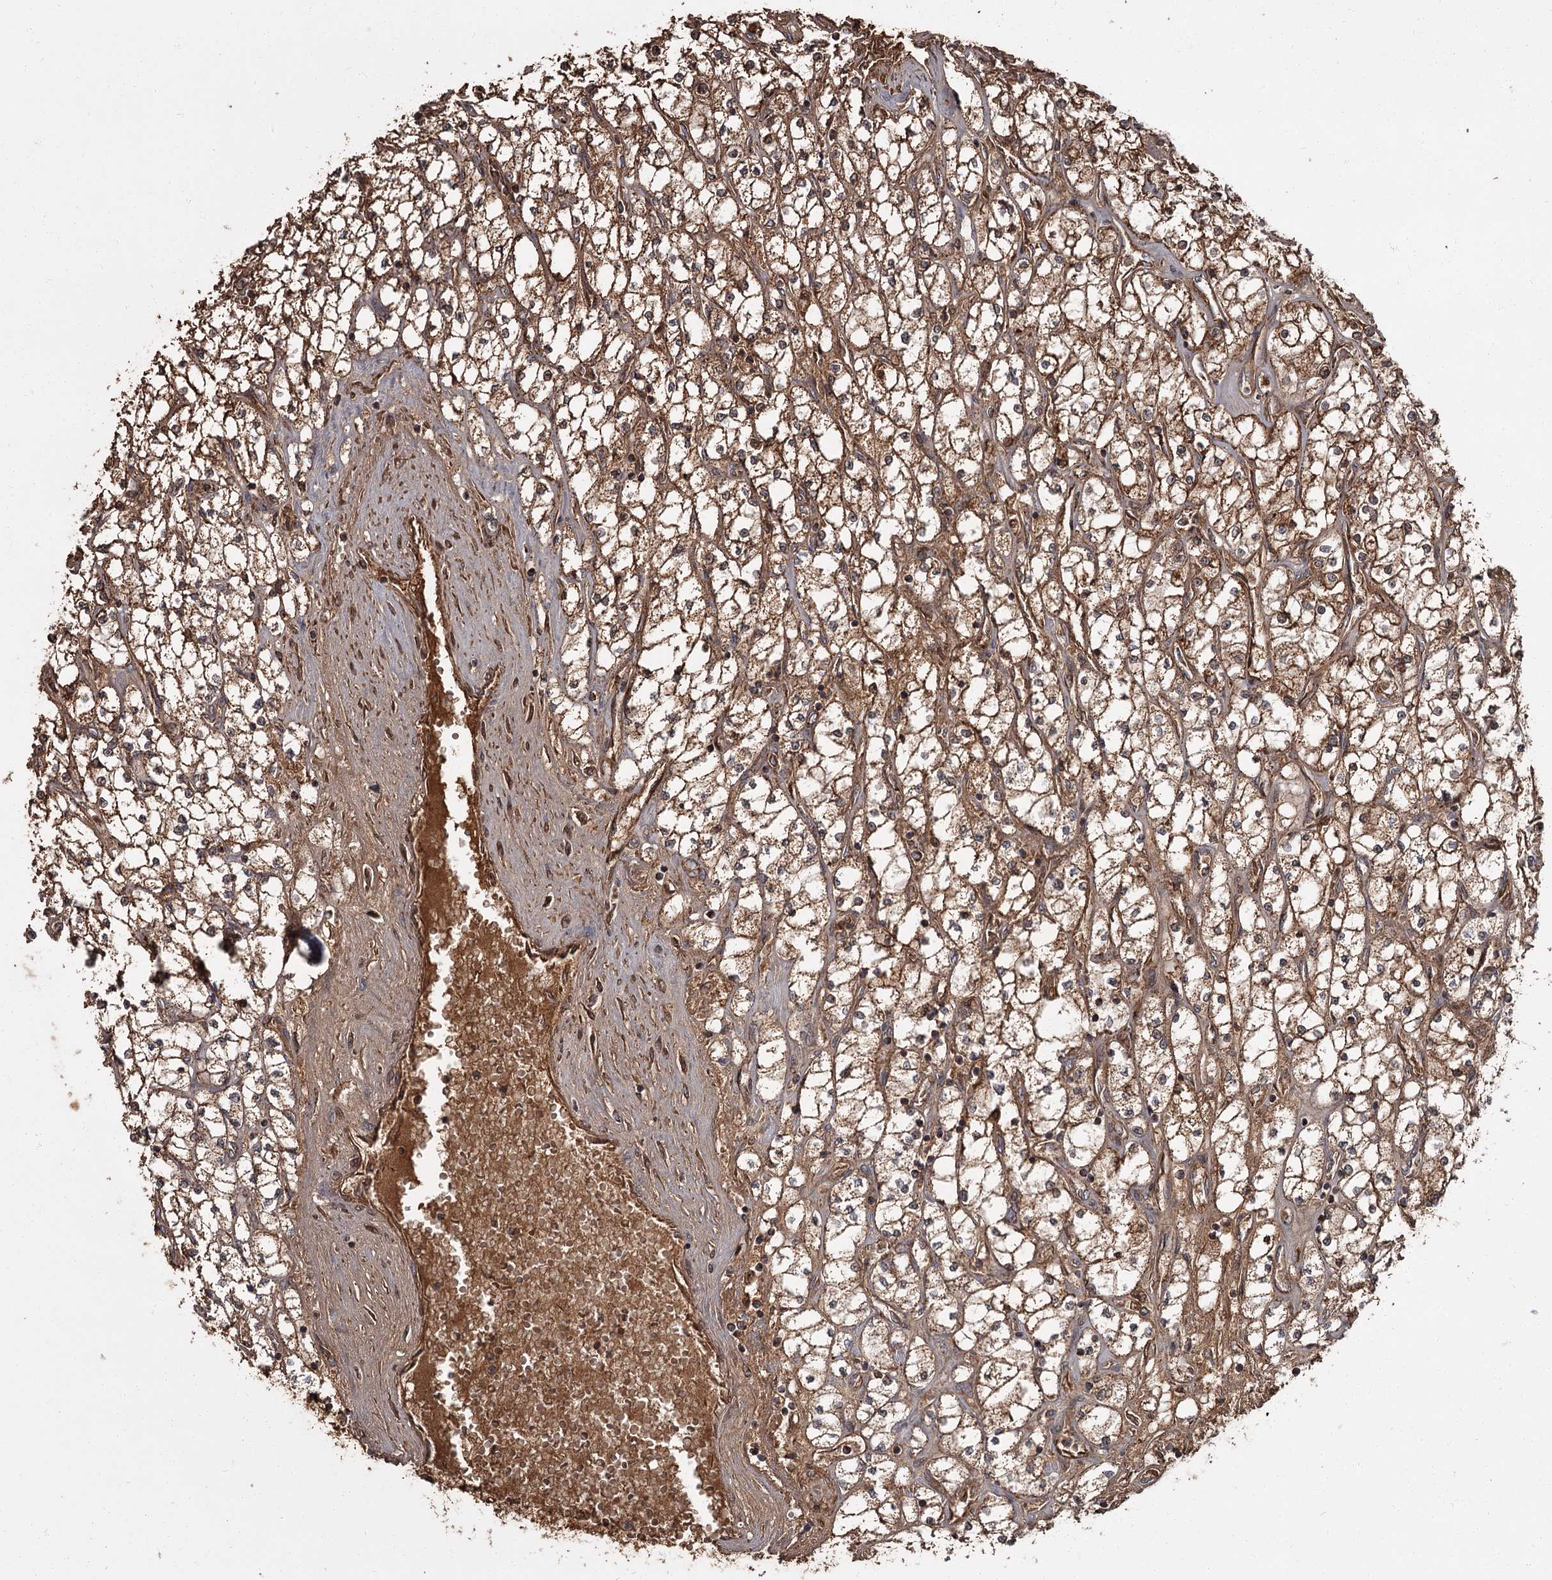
{"staining": {"intensity": "strong", "quantity": ">75%", "location": "cytoplasmic/membranous"}, "tissue": "renal cancer", "cell_type": "Tumor cells", "image_type": "cancer", "snomed": [{"axis": "morphology", "description": "Adenocarcinoma, NOS"}, {"axis": "topography", "description": "Kidney"}], "caption": "The micrograph exhibits a brown stain indicating the presence of a protein in the cytoplasmic/membranous of tumor cells in renal cancer (adenocarcinoma).", "gene": "THAP9", "patient": {"sex": "male", "age": 80}}